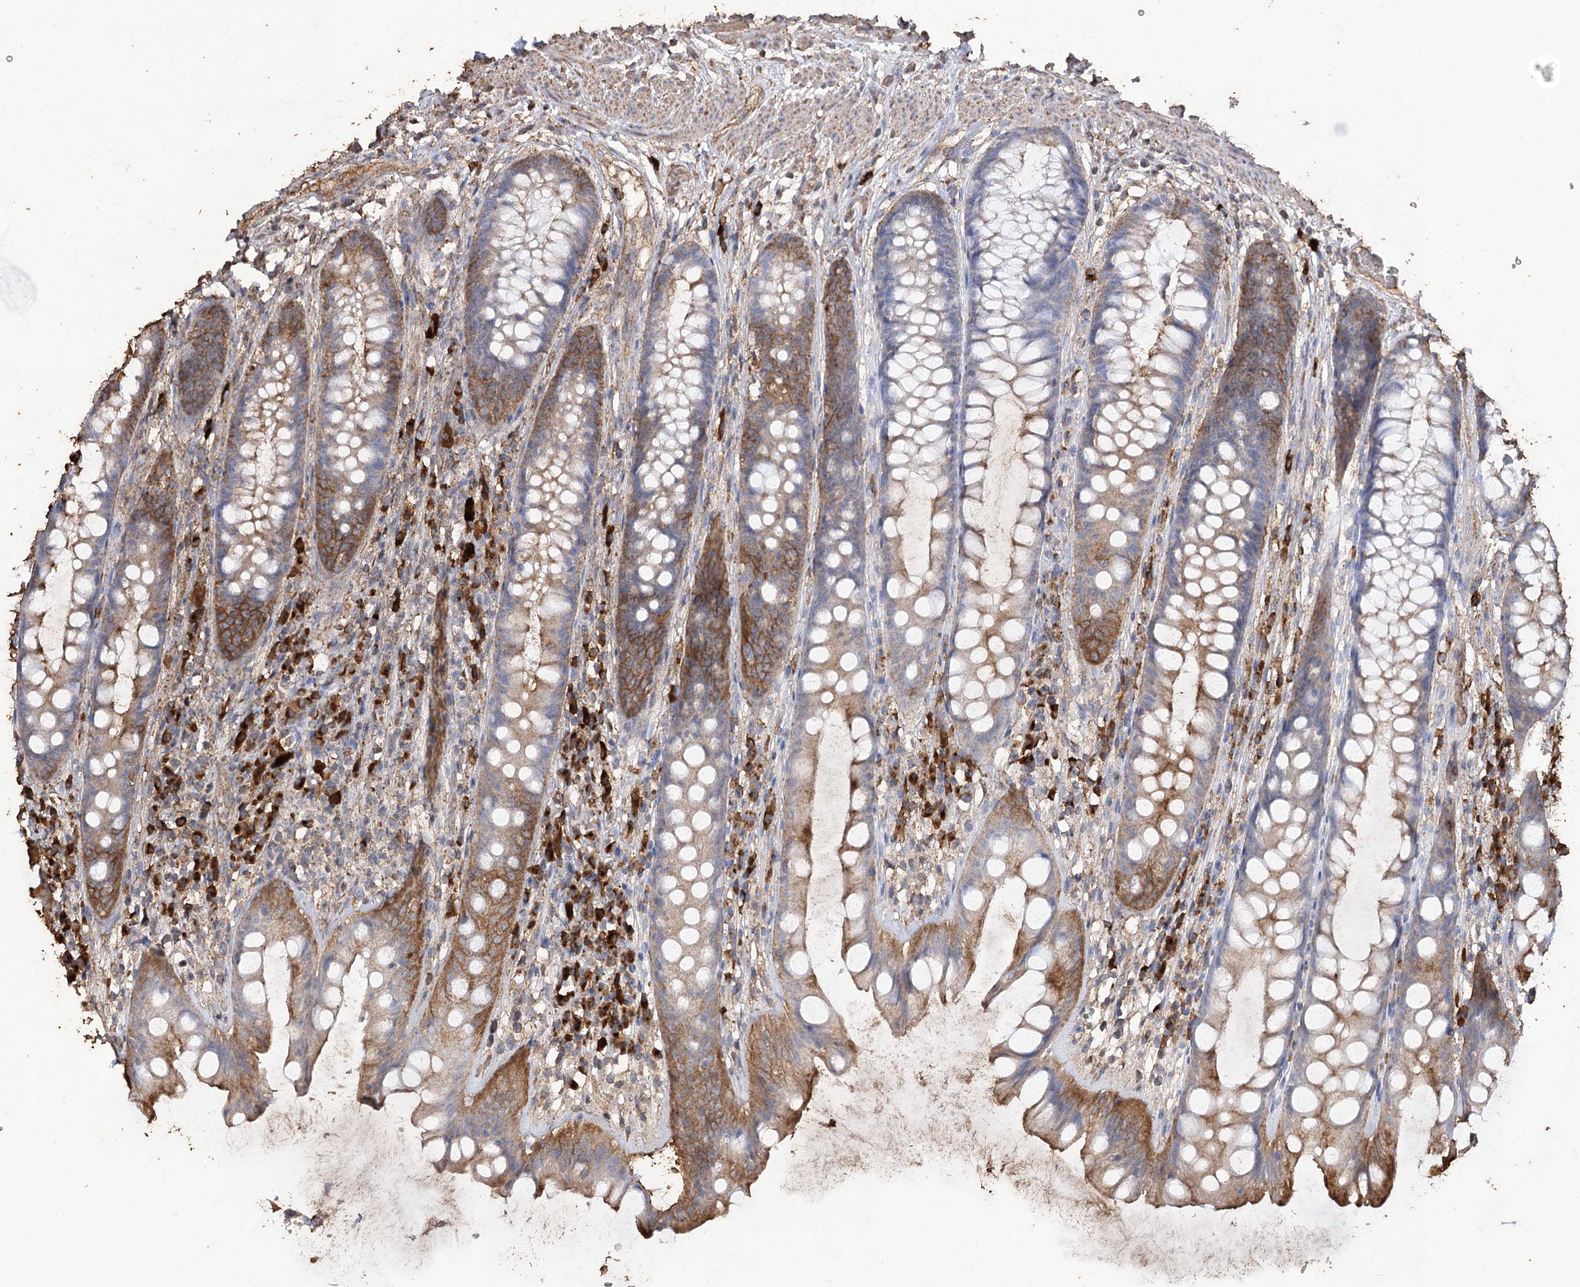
{"staining": {"intensity": "moderate", "quantity": "25%-75%", "location": "cytoplasmic/membranous"}, "tissue": "rectum", "cell_type": "Glandular cells", "image_type": "normal", "snomed": [{"axis": "morphology", "description": "Normal tissue, NOS"}, {"axis": "topography", "description": "Rectum"}], "caption": "IHC (DAB) staining of benign rectum shows moderate cytoplasmic/membranous protein positivity in approximately 25%-75% of glandular cells. The protein of interest is shown in brown color, while the nuclei are stained blue.", "gene": "IREB2", "patient": {"sex": "male", "age": 74}}